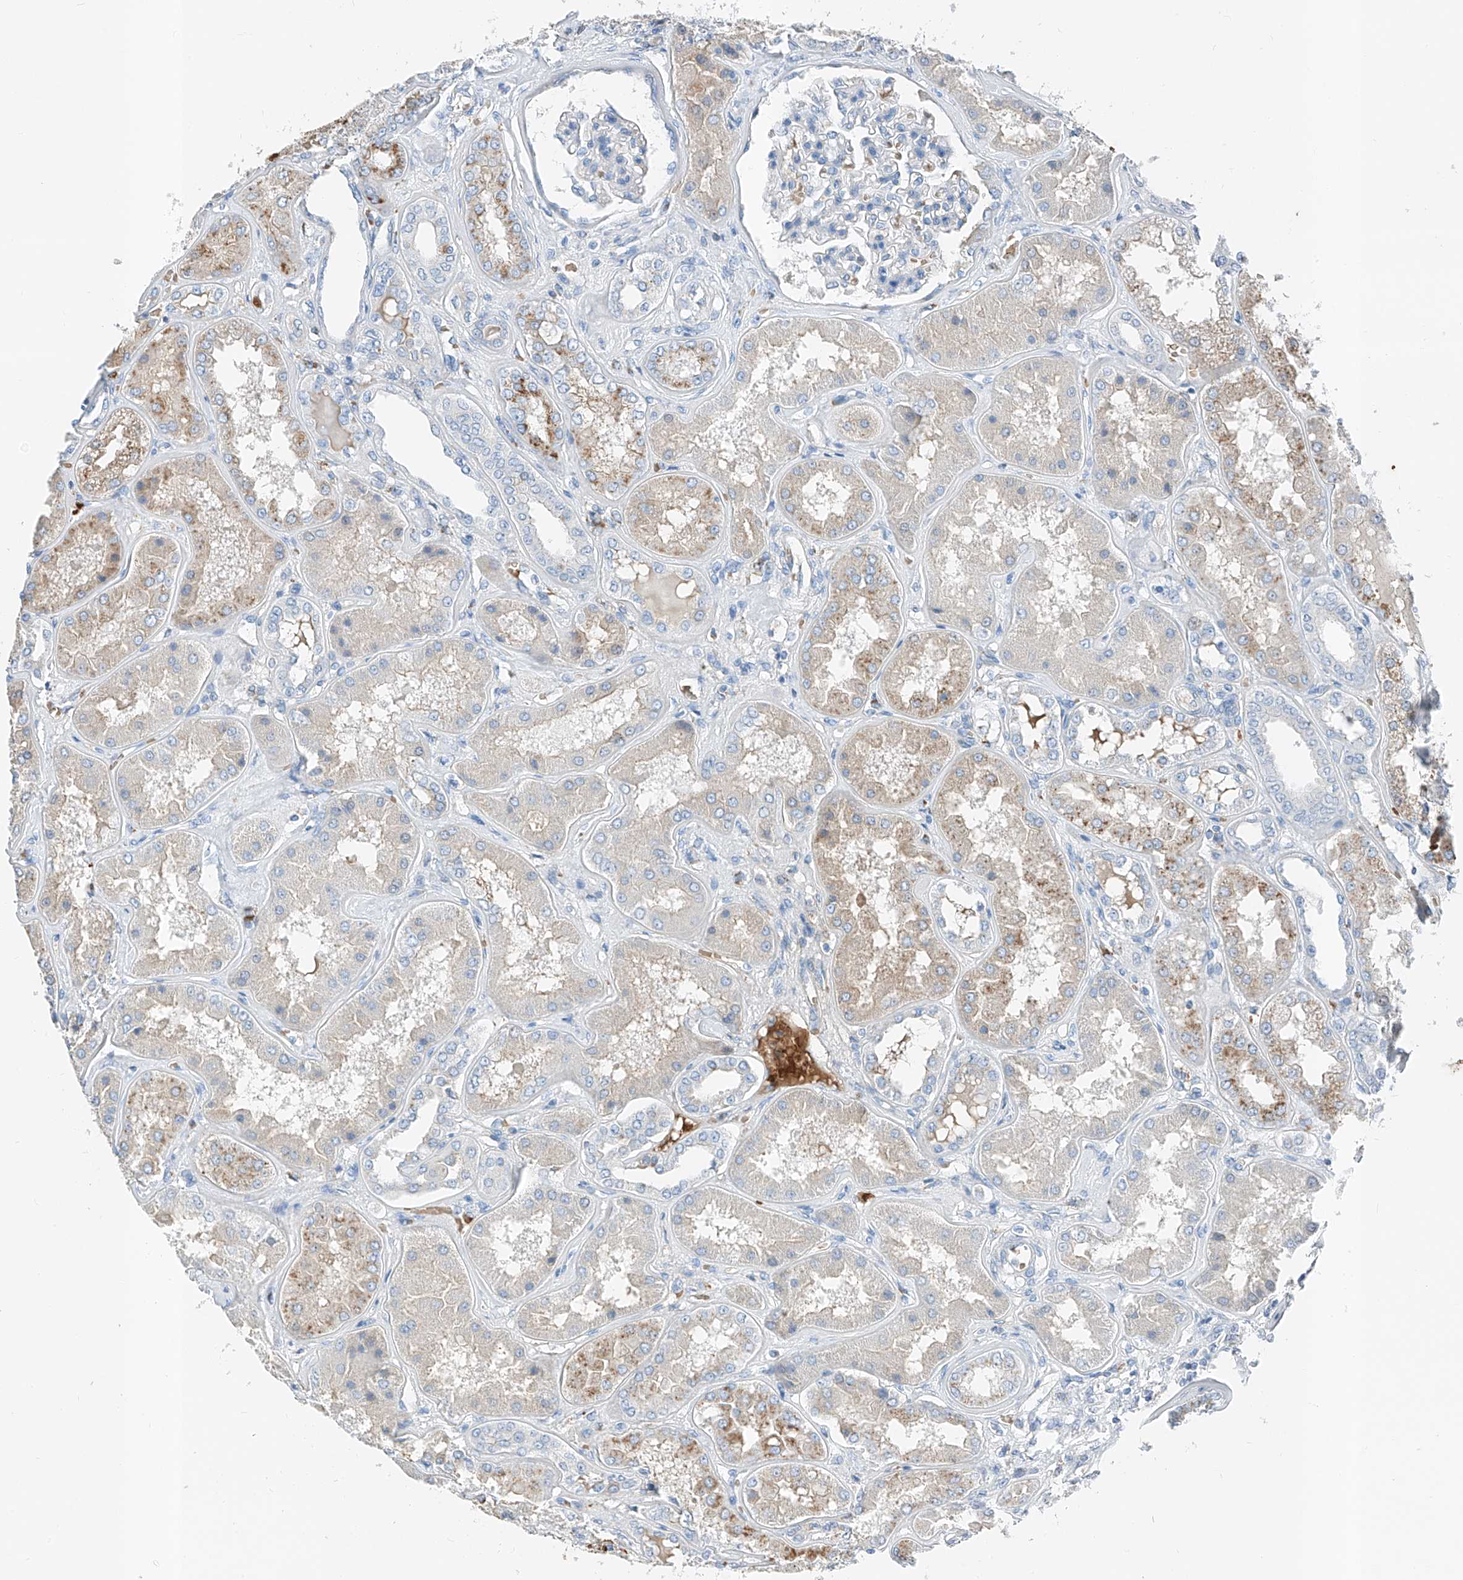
{"staining": {"intensity": "negative", "quantity": "none", "location": "none"}, "tissue": "kidney", "cell_type": "Cells in glomeruli", "image_type": "normal", "snomed": [{"axis": "morphology", "description": "Normal tissue, NOS"}, {"axis": "topography", "description": "Kidney"}], "caption": "Immunohistochemistry of normal human kidney reveals no staining in cells in glomeruli.", "gene": "PRSS23", "patient": {"sex": "female", "age": 56}}